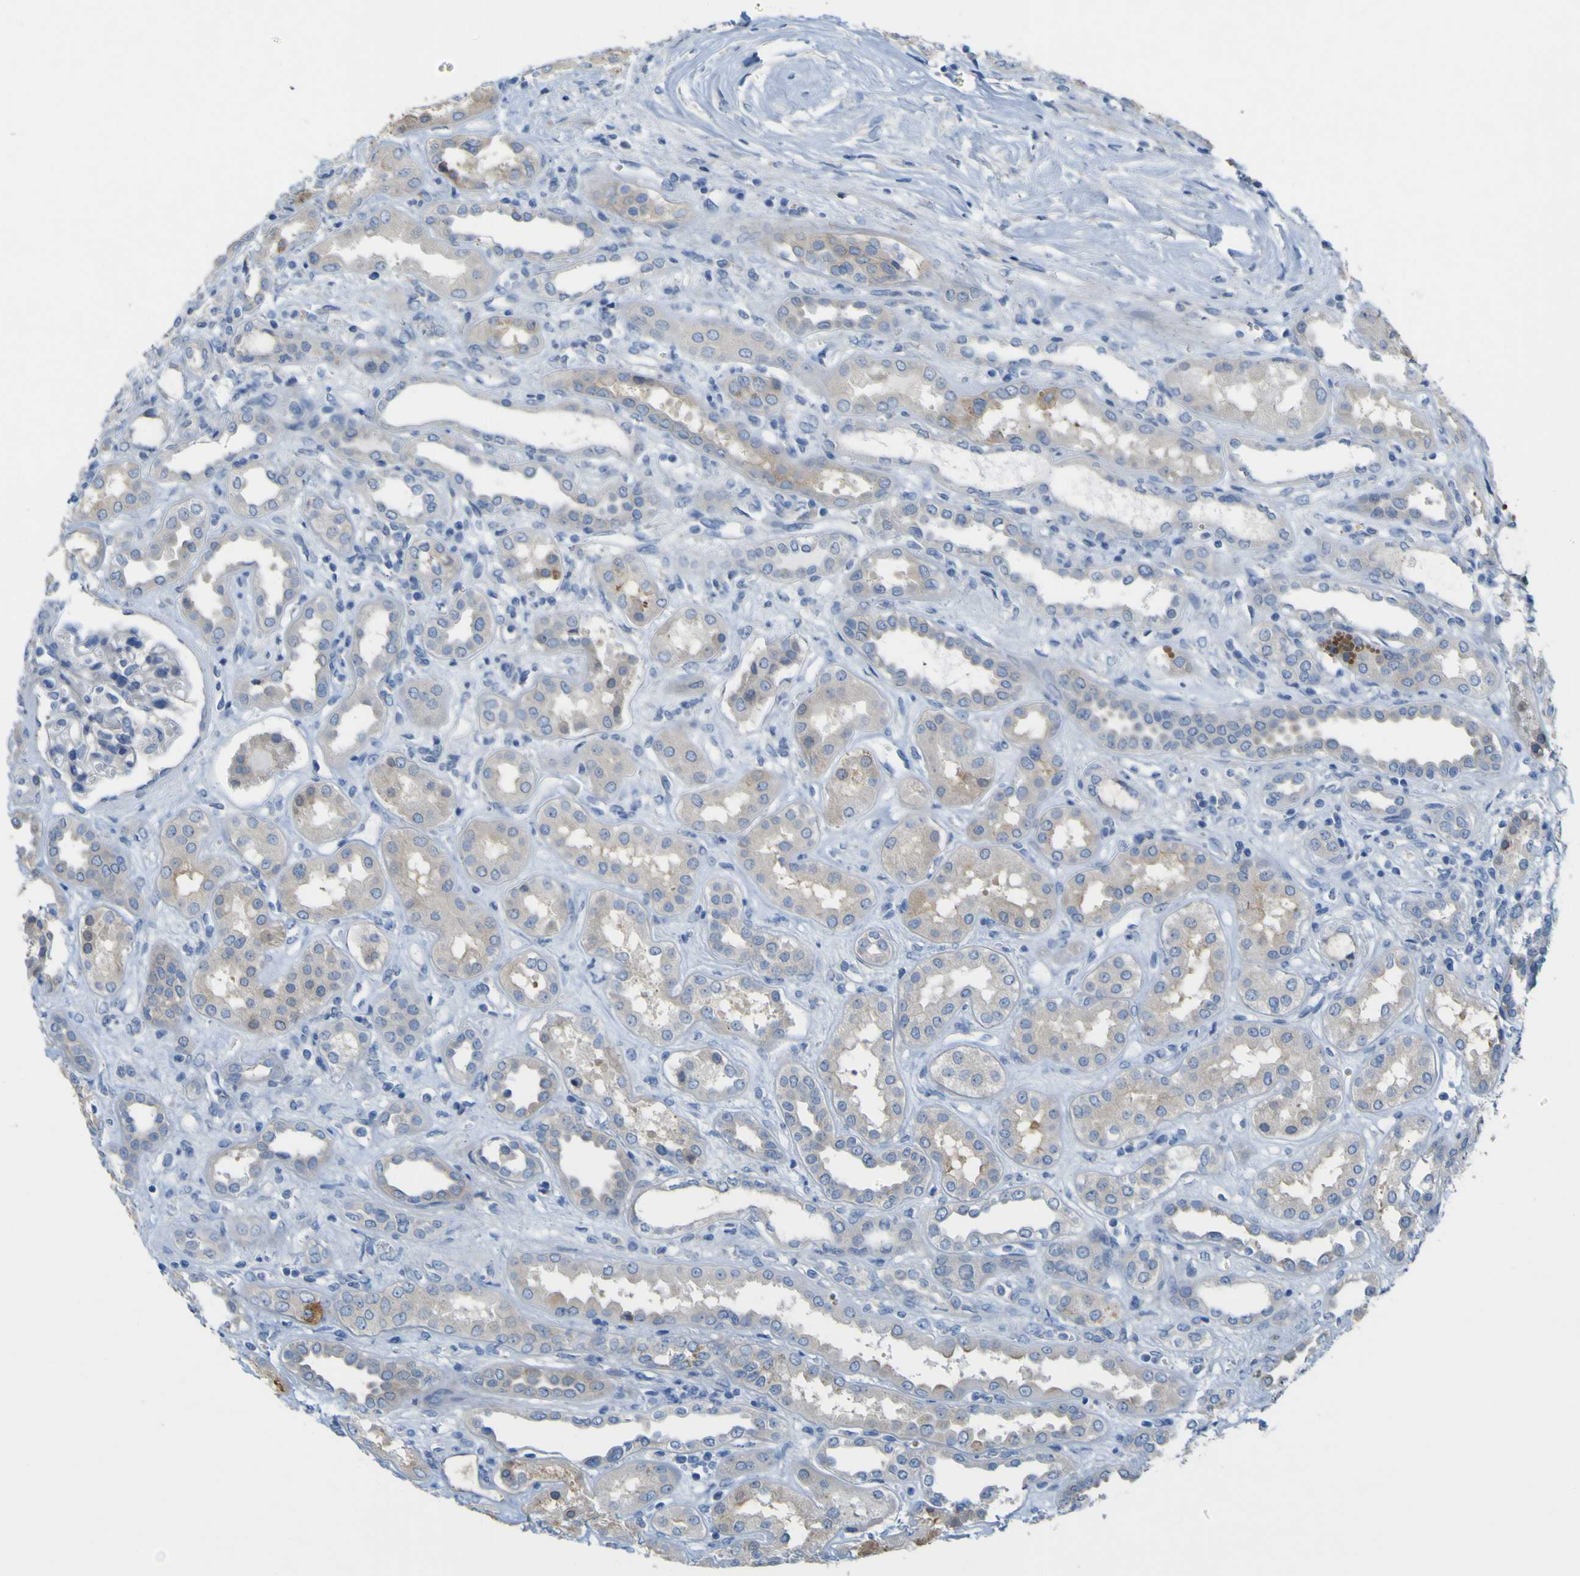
{"staining": {"intensity": "negative", "quantity": "none", "location": "none"}, "tissue": "kidney", "cell_type": "Cells in glomeruli", "image_type": "normal", "snomed": [{"axis": "morphology", "description": "Normal tissue, NOS"}, {"axis": "topography", "description": "Kidney"}], "caption": "Cells in glomeruli show no significant protein positivity in normal kidney. (Stains: DAB (3,3'-diaminobenzidine) IHC with hematoxylin counter stain, Microscopy: brightfield microscopy at high magnification).", "gene": "MYEOV", "patient": {"sex": "male", "age": 59}}